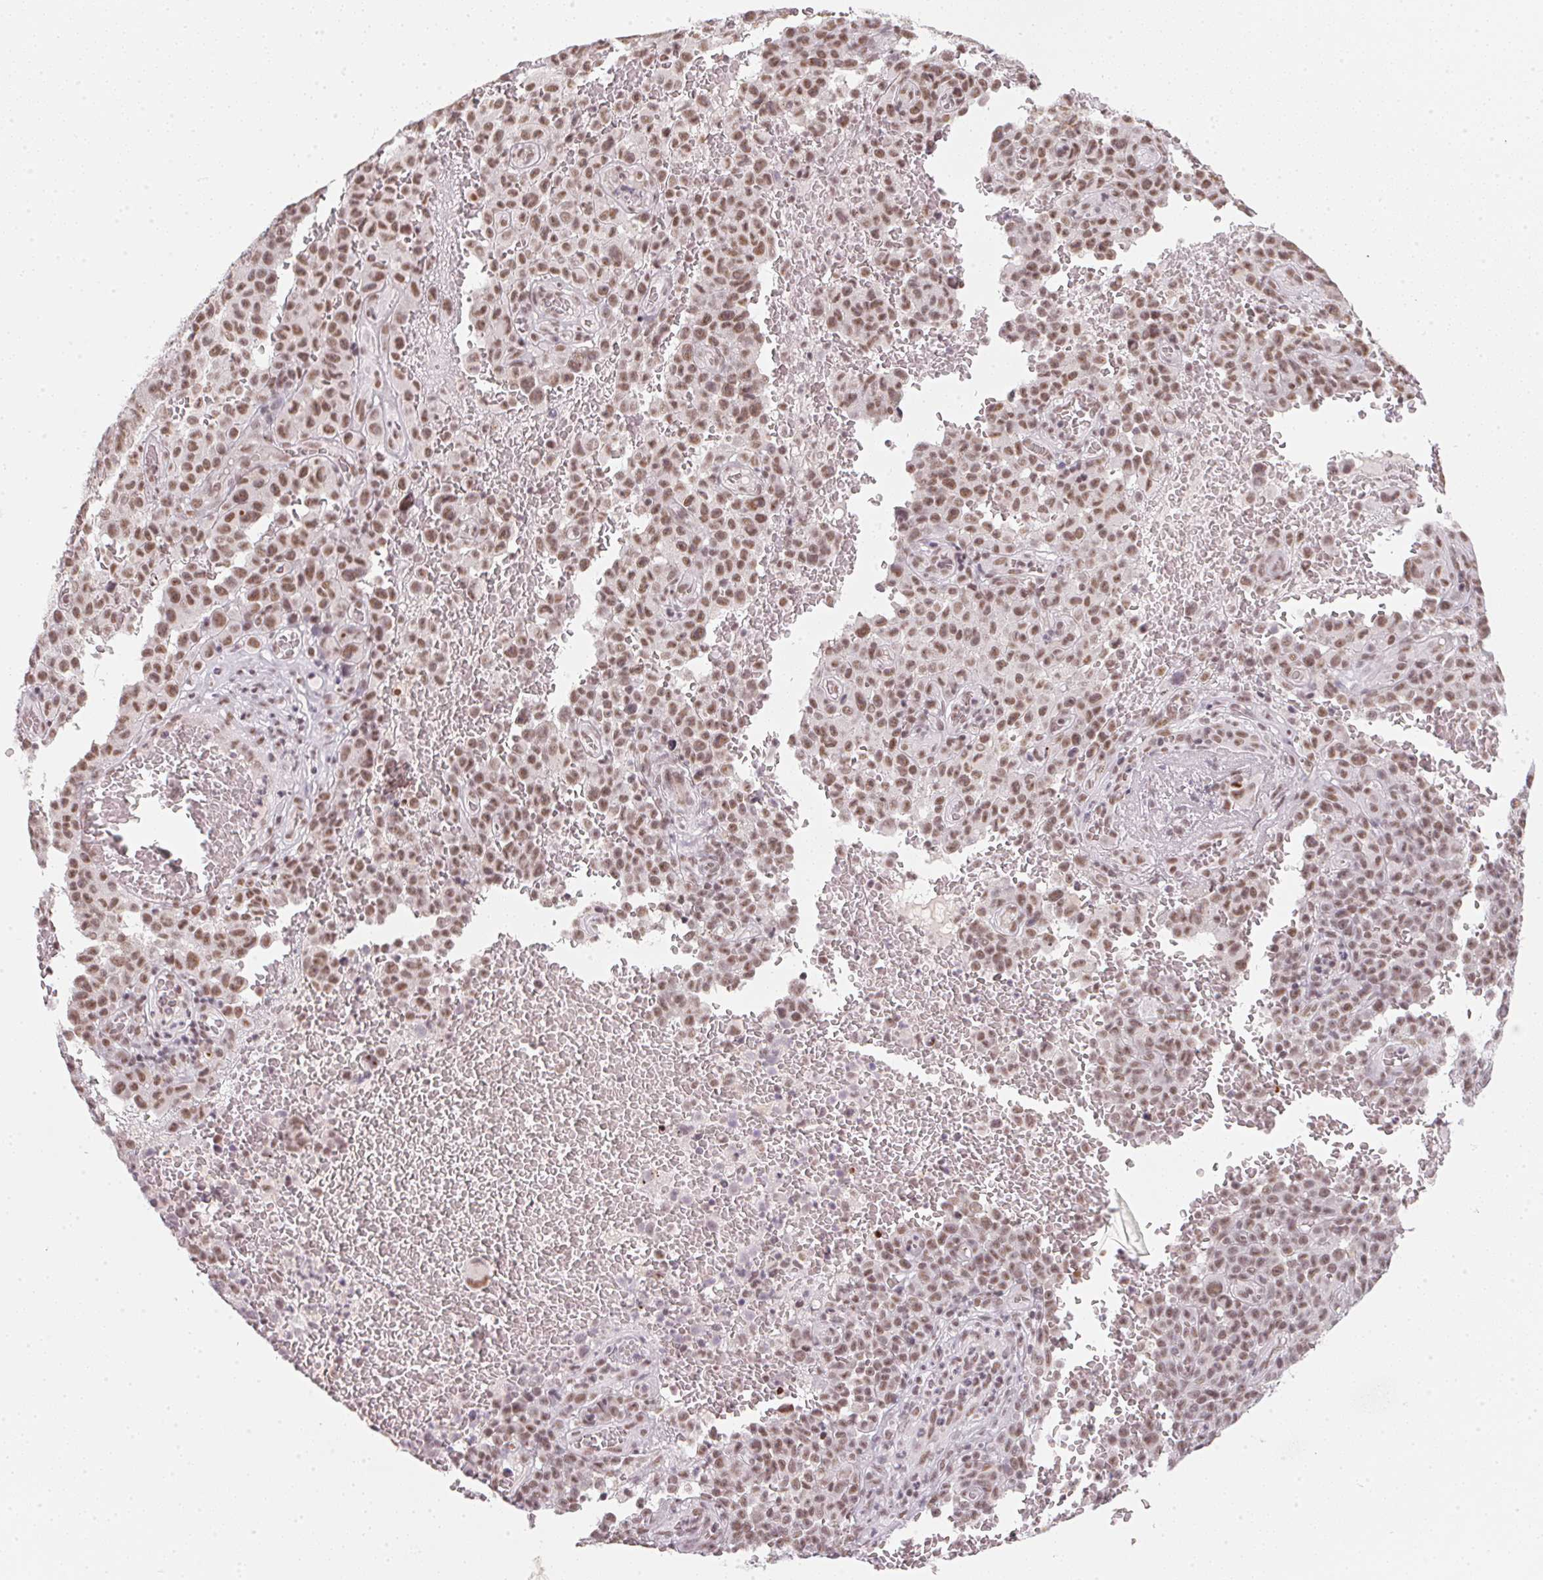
{"staining": {"intensity": "moderate", "quantity": ">75%", "location": "nuclear"}, "tissue": "melanoma", "cell_type": "Tumor cells", "image_type": "cancer", "snomed": [{"axis": "morphology", "description": "Malignant melanoma, NOS"}, {"axis": "topography", "description": "Skin"}], "caption": "This micrograph displays immunohistochemistry staining of human melanoma, with medium moderate nuclear positivity in approximately >75% of tumor cells.", "gene": "SRSF7", "patient": {"sex": "female", "age": 82}}